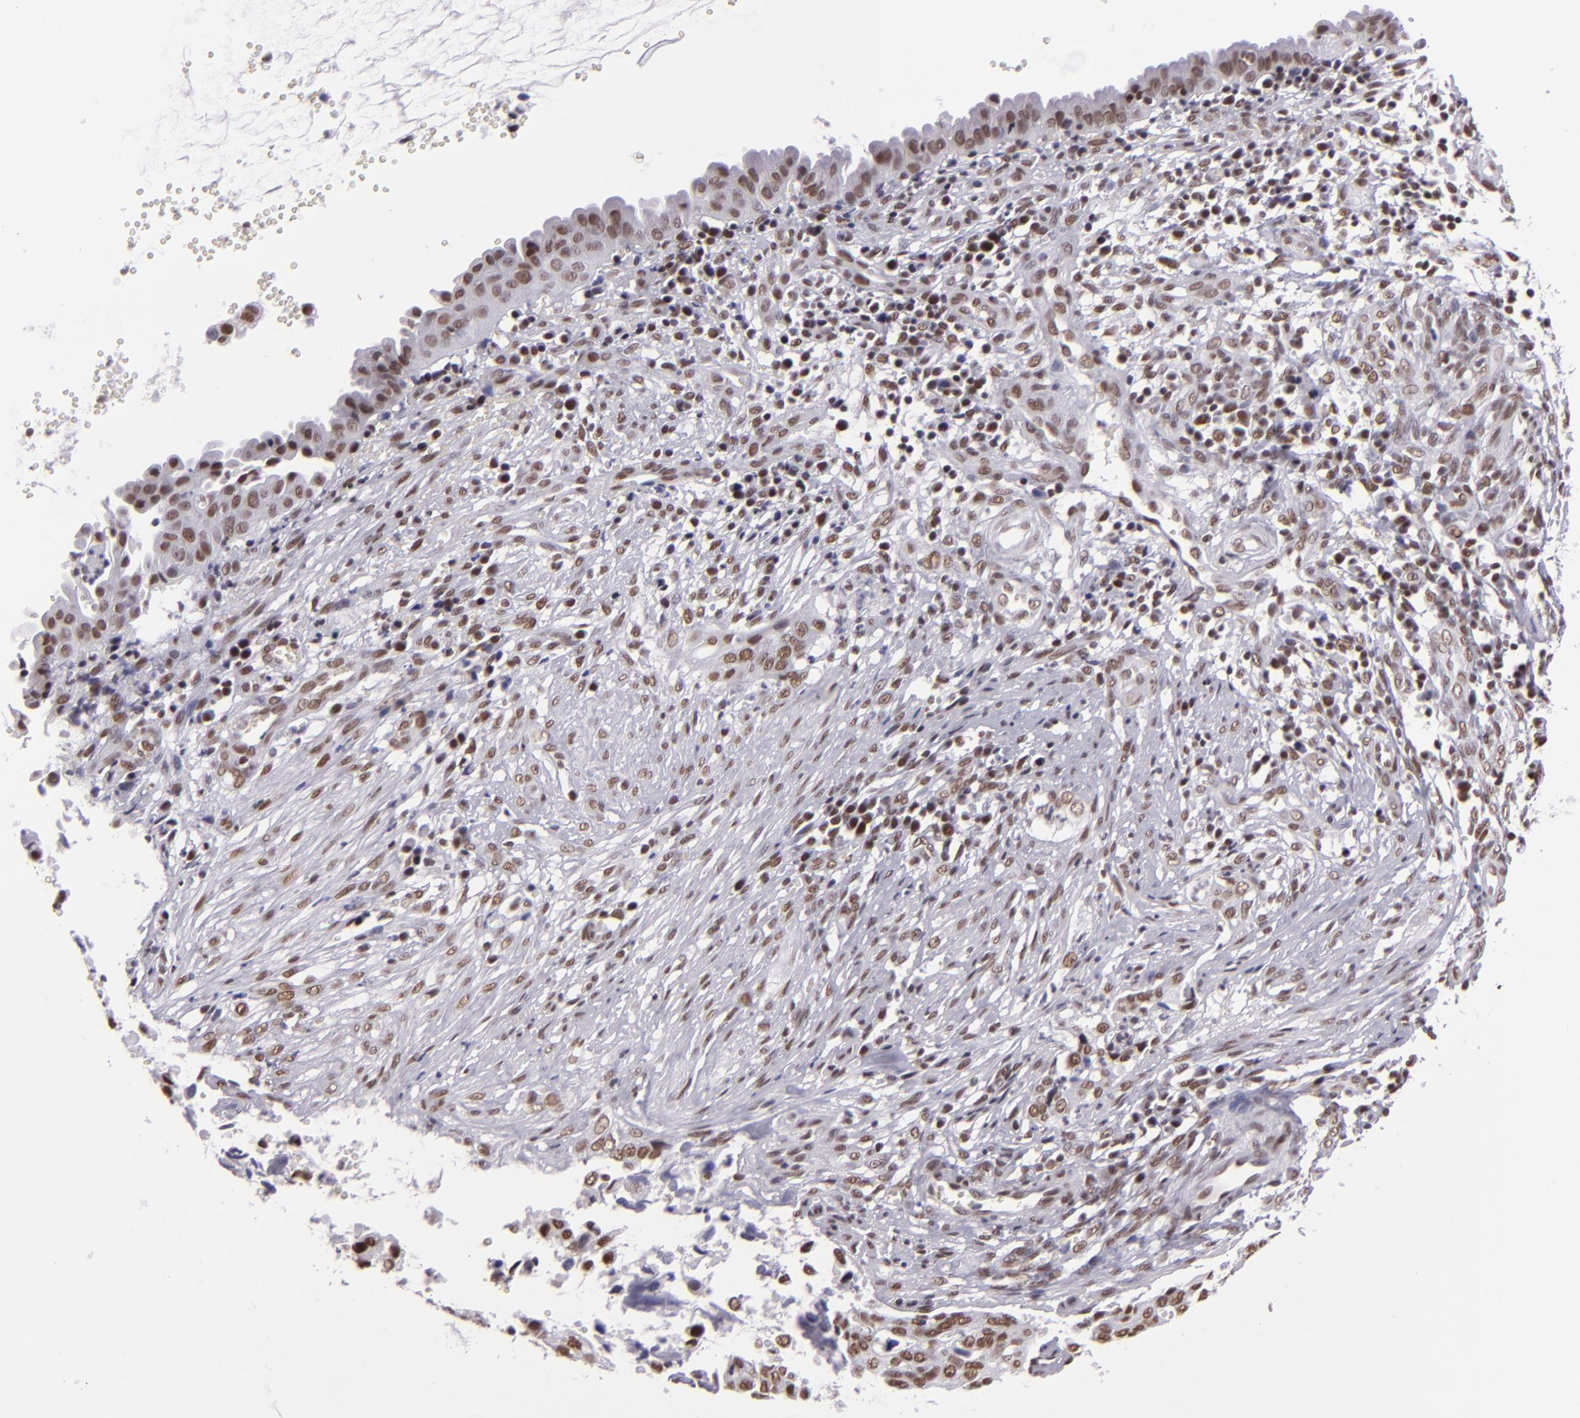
{"staining": {"intensity": "moderate", "quantity": ">75%", "location": "nuclear"}, "tissue": "cervical cancer", "cell_type": "Tumor cells", "image_type": "cancer", "snomed": [{"axis": "morphology", "description": "Normal tissue, NOS"}, {"axis": "morphology", "description": "Squamous cell carcinoma, NOS"}, {"axis": "topography", "description": "Cervix"}], "caption": "Cervical squamous cell carcinoma stained for a protein displays moderate nuclear positivity in tumor cells. (DAB IHC, brown staining for protein, blue staining for nuclei).", "gene": "BRD8", "patient": {"sex": "female", "age": 45}}